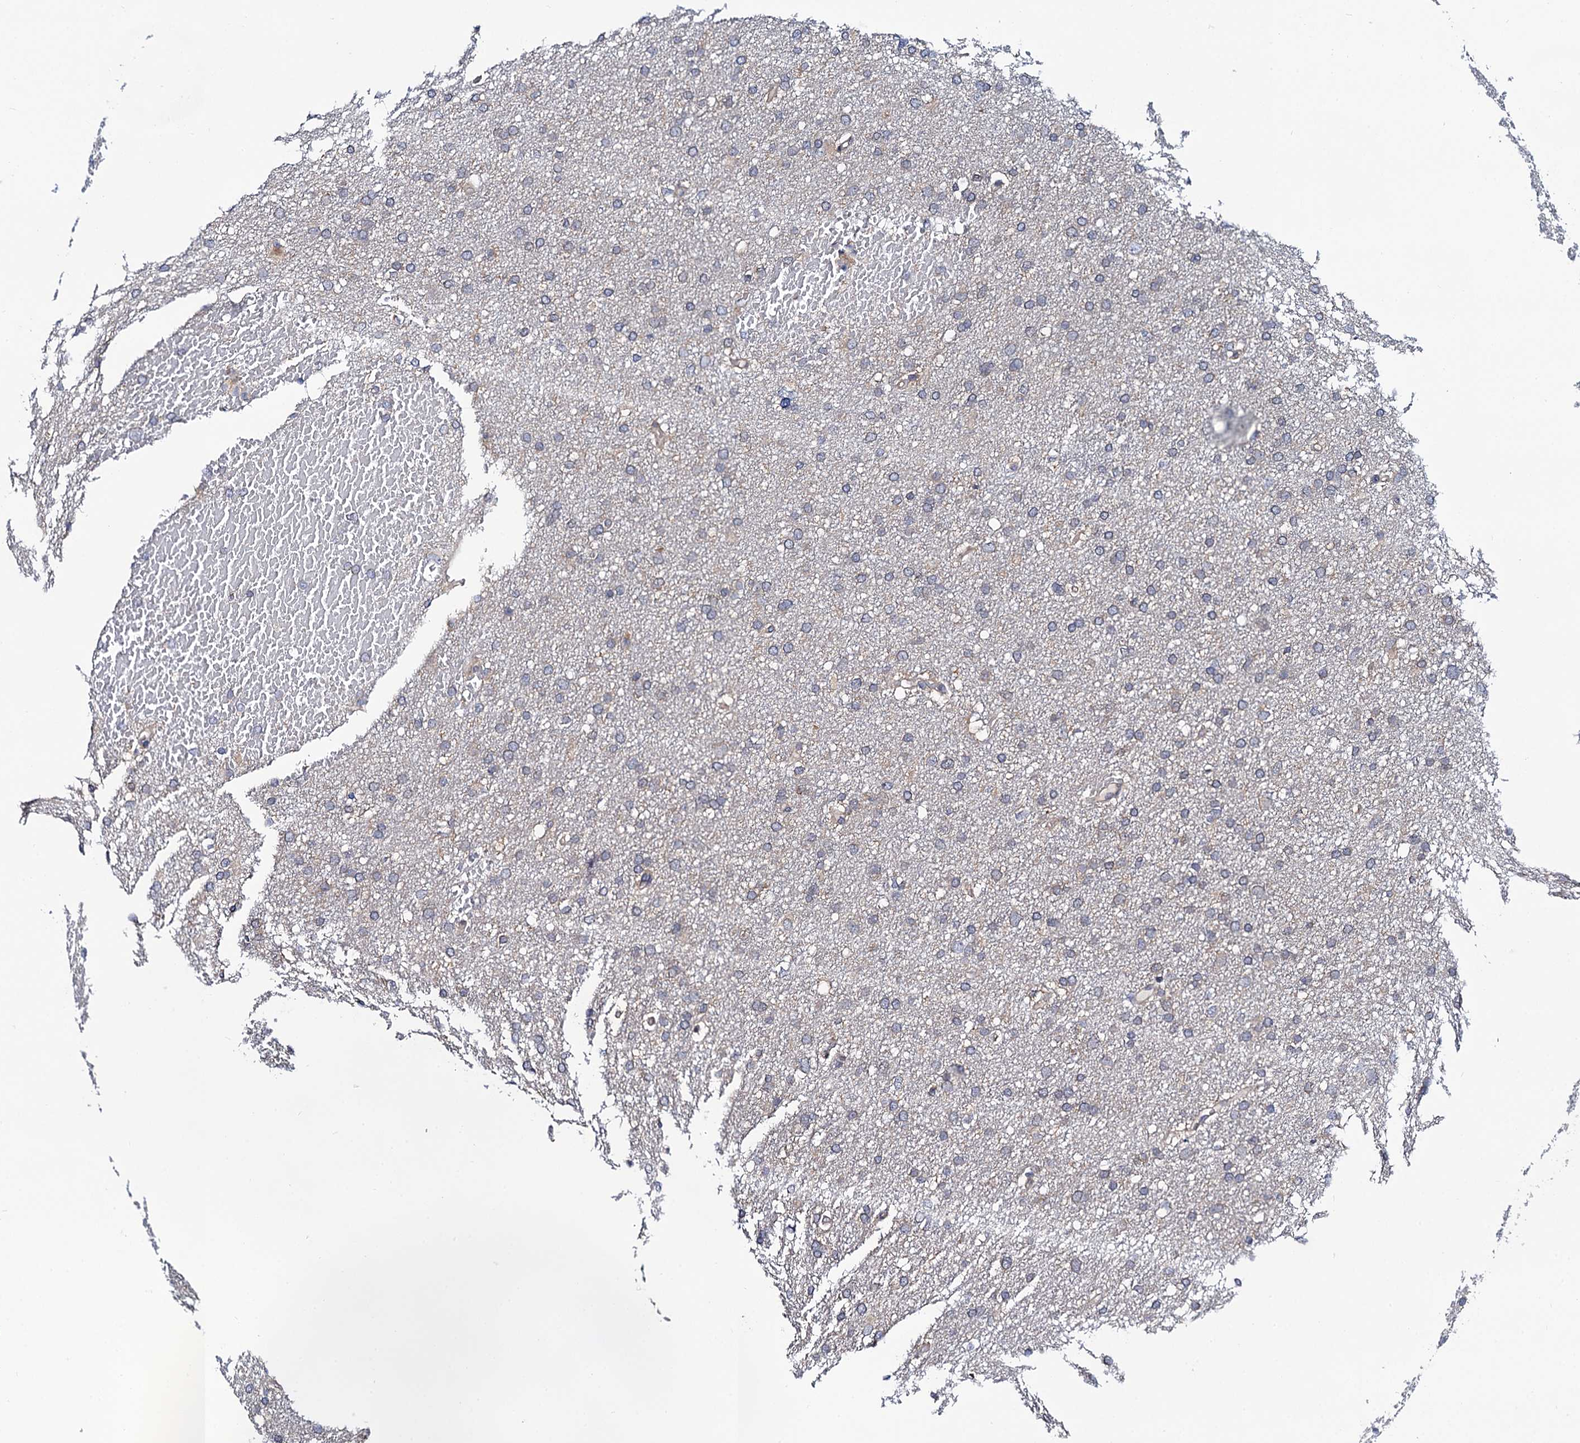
{"staining": {"intensity": "negative", "quantity": "none", "location": "none"}, "tissue": "glioma", "cell_type": "Tumor cells", "image_type": "cancer", "snomed": [{"axis": "morphology", "description": "Glioma, malignant, High grade"}, {"axis": "topography", "description": "Cerebral cortex"}], "caption": "DAB immunohistochemical staining of glioma reveals no significant positivity in tumor cells.", "gene": "PGLS", "patient": {"sex": "female", "age": 36}}